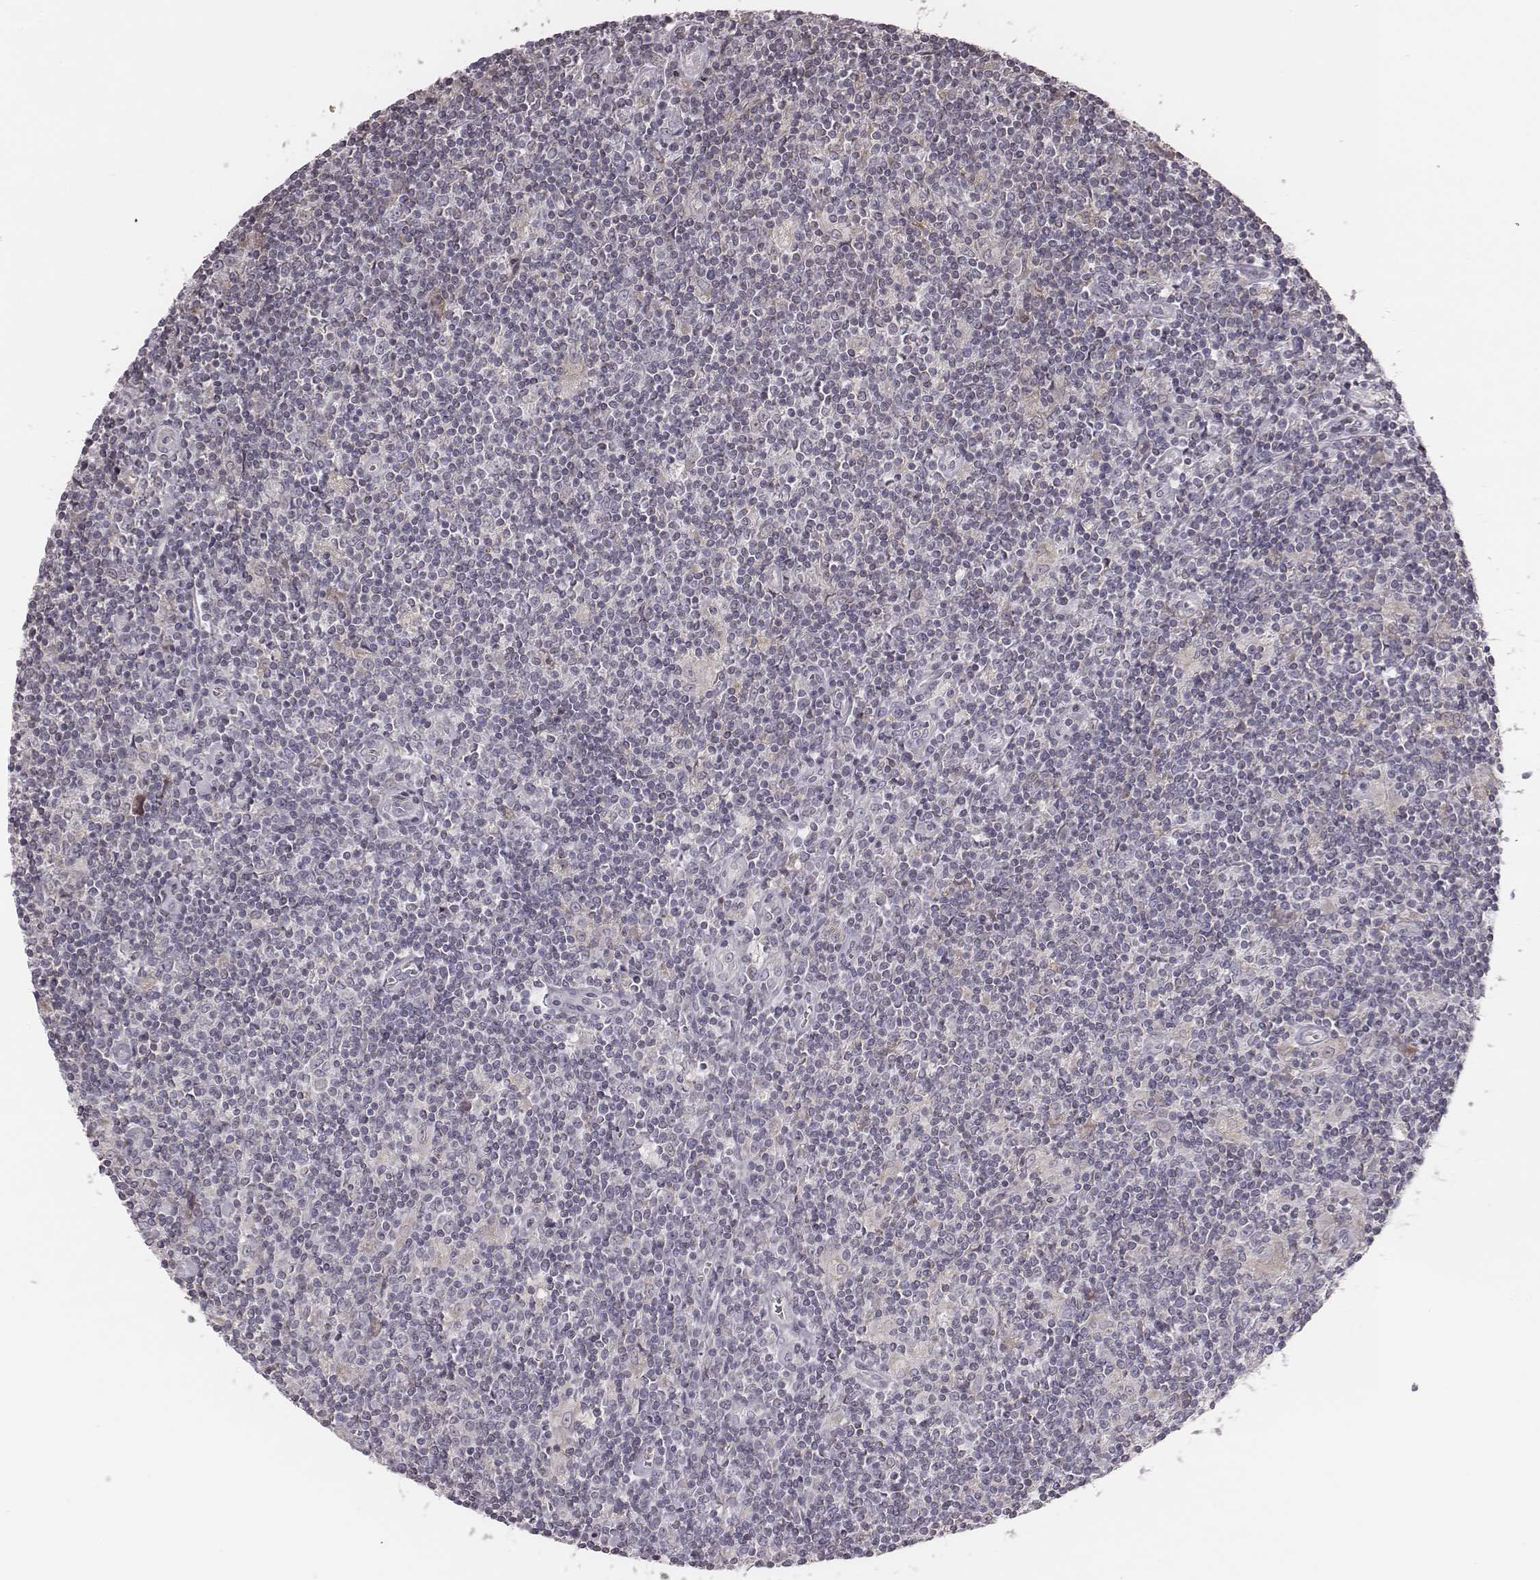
{"staining": {"intensity": "negative", "quantity": "none", "location": "none"}, "tissue": "lymphoma", "cell_type": "Tumor cells", "image_type": "cancer", "snomed": [{"axis": "morphology", "description": "Hodgkin's disease, NOS"}, {"axis": "topography", "description": "Lymph node"}], "caption": "The micrograph shows no staining of tumor cells in Hodgkin's disease.", "gene": "TLX3", "patient": {"sex": "male", "age": 40}}